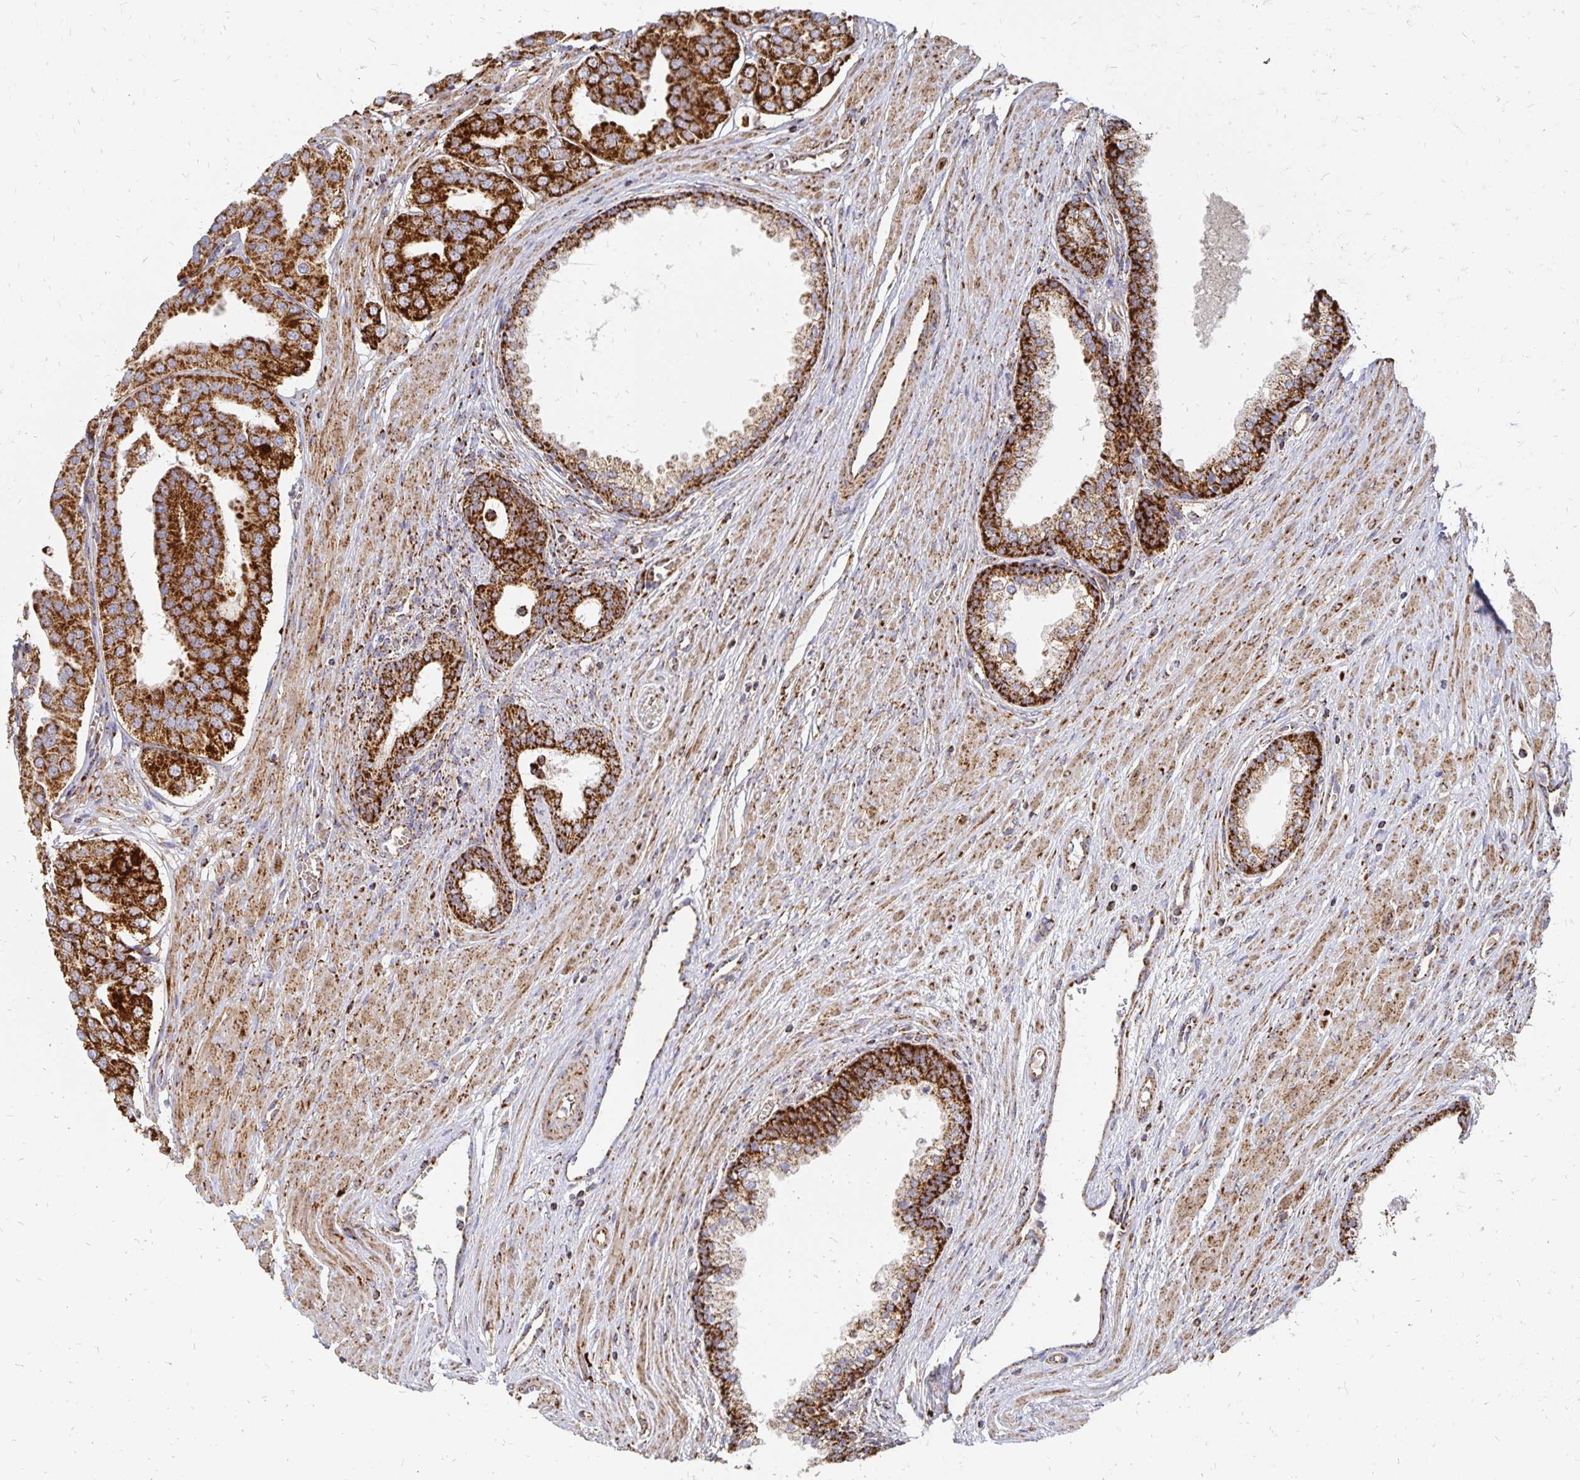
{"staining": {"intensity": "strong", "quantity": ">75%", "location": "cytoplasmic/membranous"}, "tissue": "prostate cancer", "cell_type": "Tumor cells", "image_type": "cancer", "snomed": [{"axis": "morphology", "description": "Adenocarcinoma, High grade"}, {"axis": "topography", "description": "Prostate"}], "caption": "Immunohistochemistry (DAB) staining of human prostate high-grade adenocarcinoma displays strong cytoplasmic/membranous protein staining in approximately >75% of tumor cells.", "gene": "STOML2", "patient": {"sex": "male", "age": 58}}